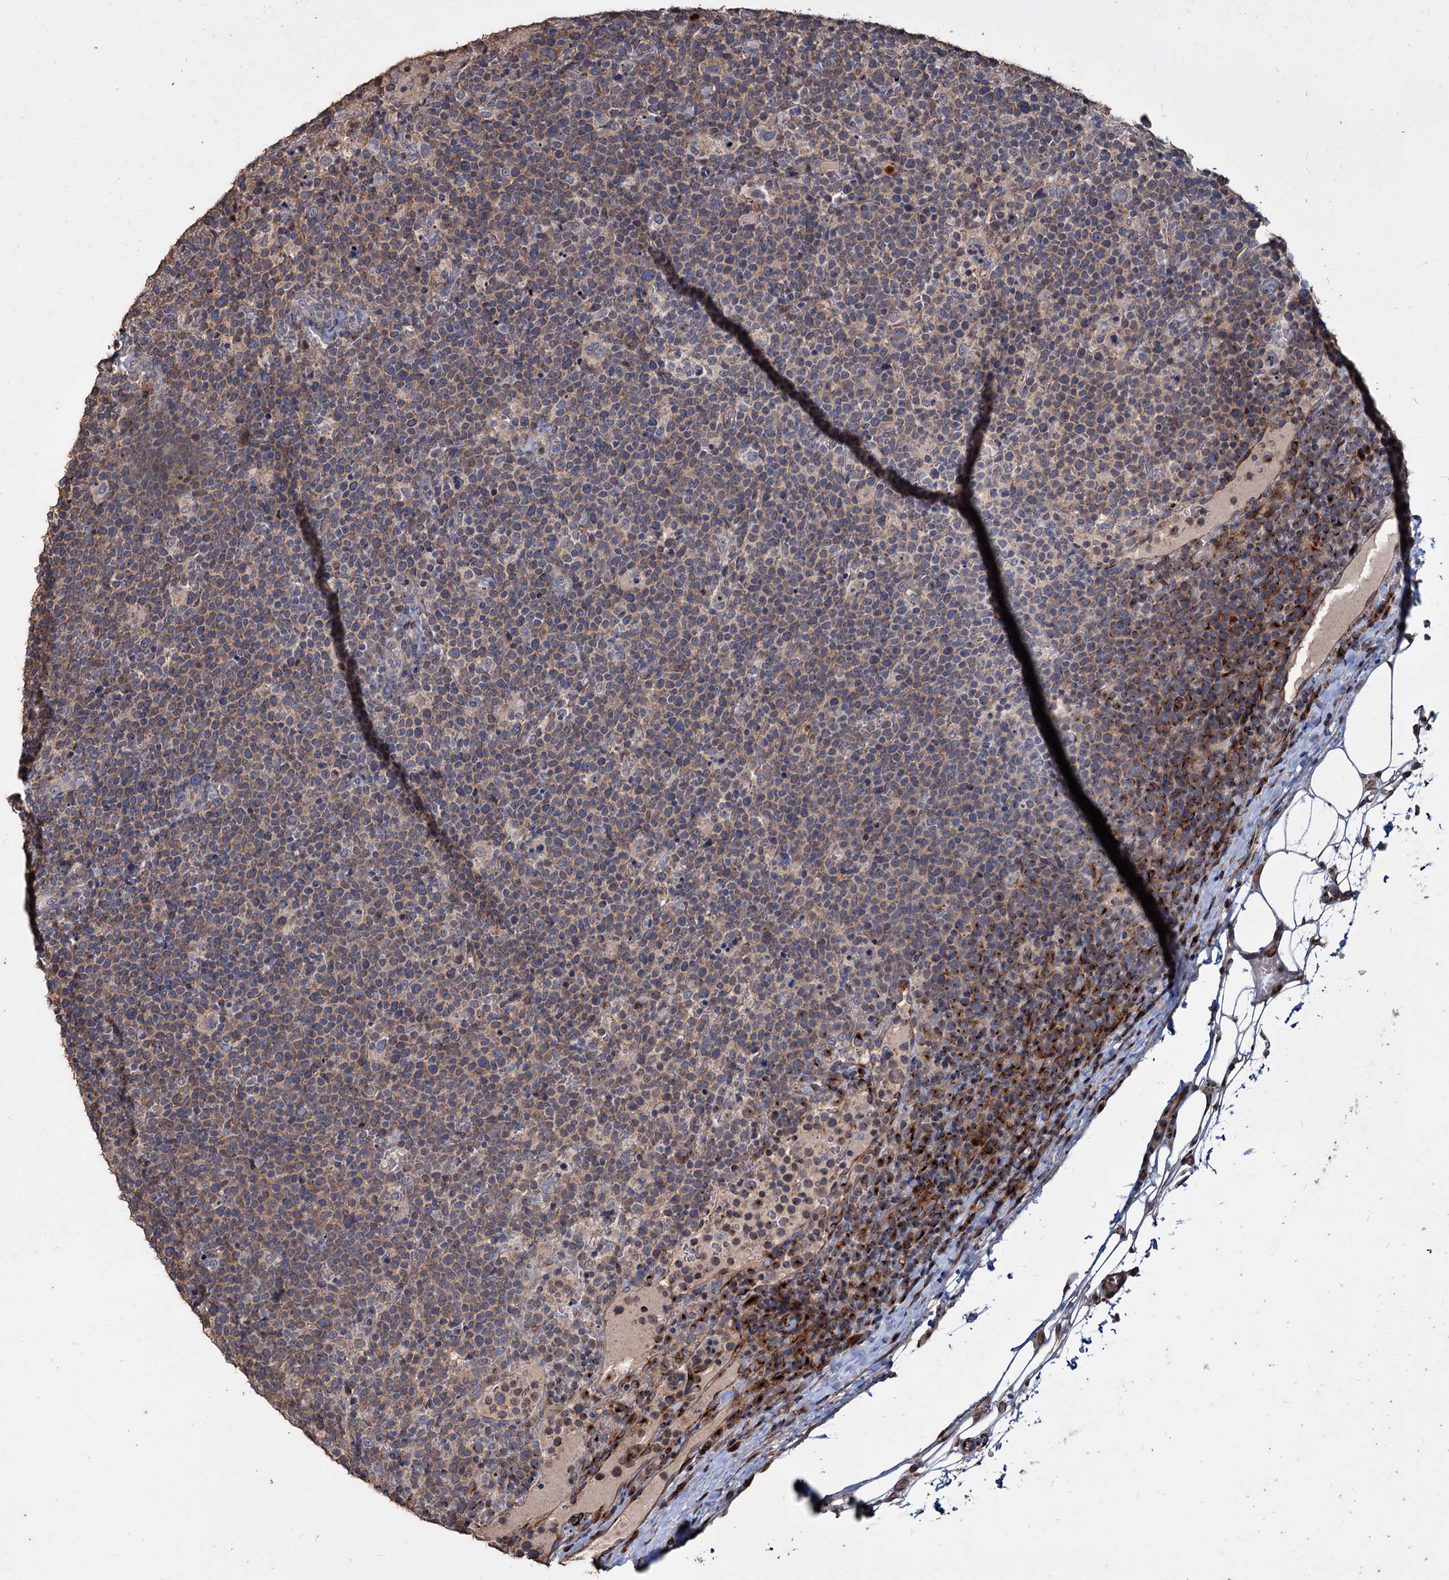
{"staining": {"intensity": "weak", "quantity": "25%-75%", "location": "cytoplasmic/membranous"}, "tissue": "lymphoma", "cell_type": "Tumor cells", "image_type": "cancer", "snomed": [{"axis": "morphology", "description": "Malignant lymphoma, non-Hodgkin's type, High grade"}, {"axis": "topography", "description": "Lymph node"}], "caption": "This is an image of immunohistochemistry (IHC) staining of high-grade malignant lymphoma, non-Hodgkin's type, which shows weak staining in the cytoplasmic/membranous of tumor cells.", "gene": "DEPDC4", "patient": {"sex": "male", "age": 61}}